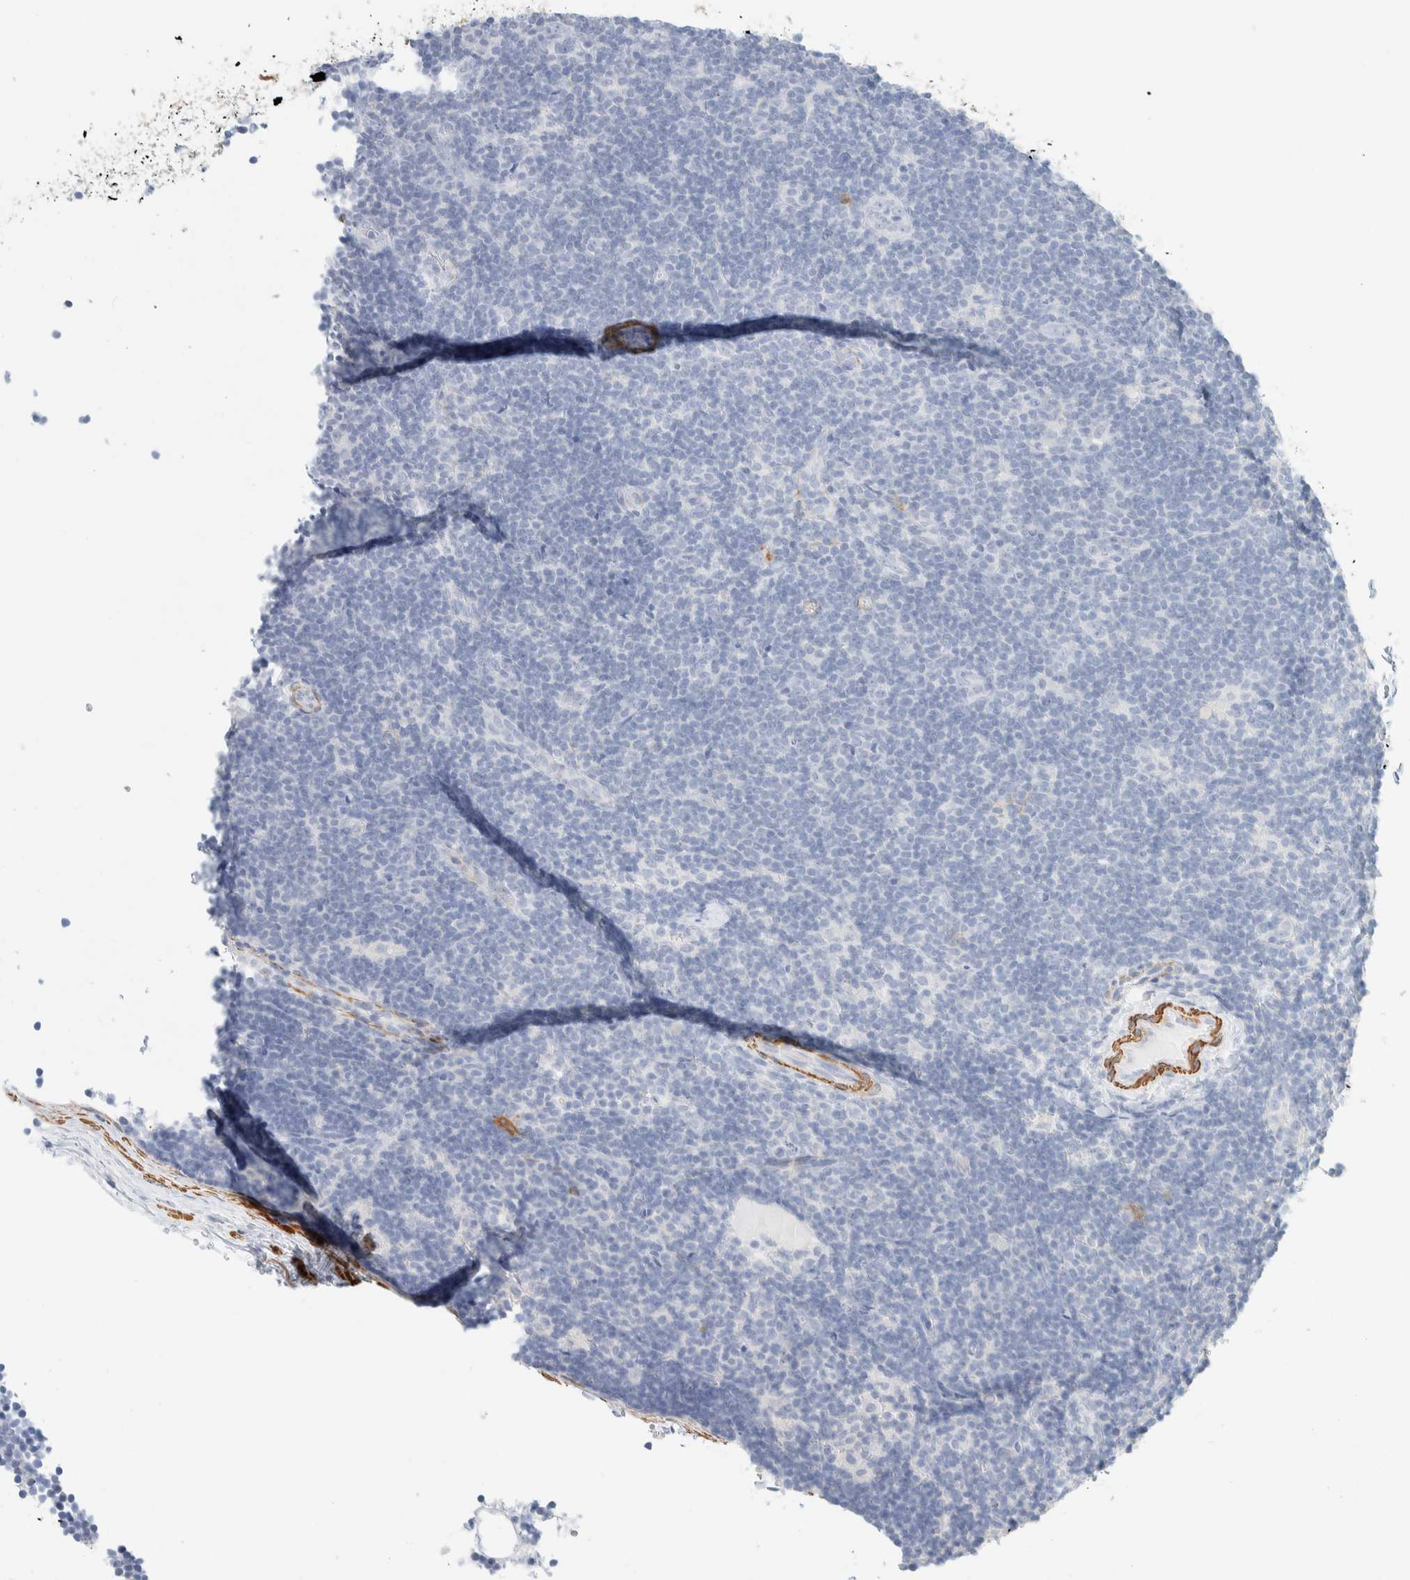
{"staining": {"intensity": "negative", "quantity": "none", "location": "none"}, "tissue": "lymphoma", "cell_type": "Tumor cells", "image_type": "cancer", "snomed": [{"axis": "morphology", "description": "Hodgkin's disease, NOS"}, {"axis": "topography", "description": "Lymph node"}], "caption": "DAB (3,3'-diaminobenzidine) immunohistochemical staining of Hodgkin's disease exhibits no significant positivity in tumor cells.", "gene": "AFMID", "patient": {"sex": "female", "age": 57}}